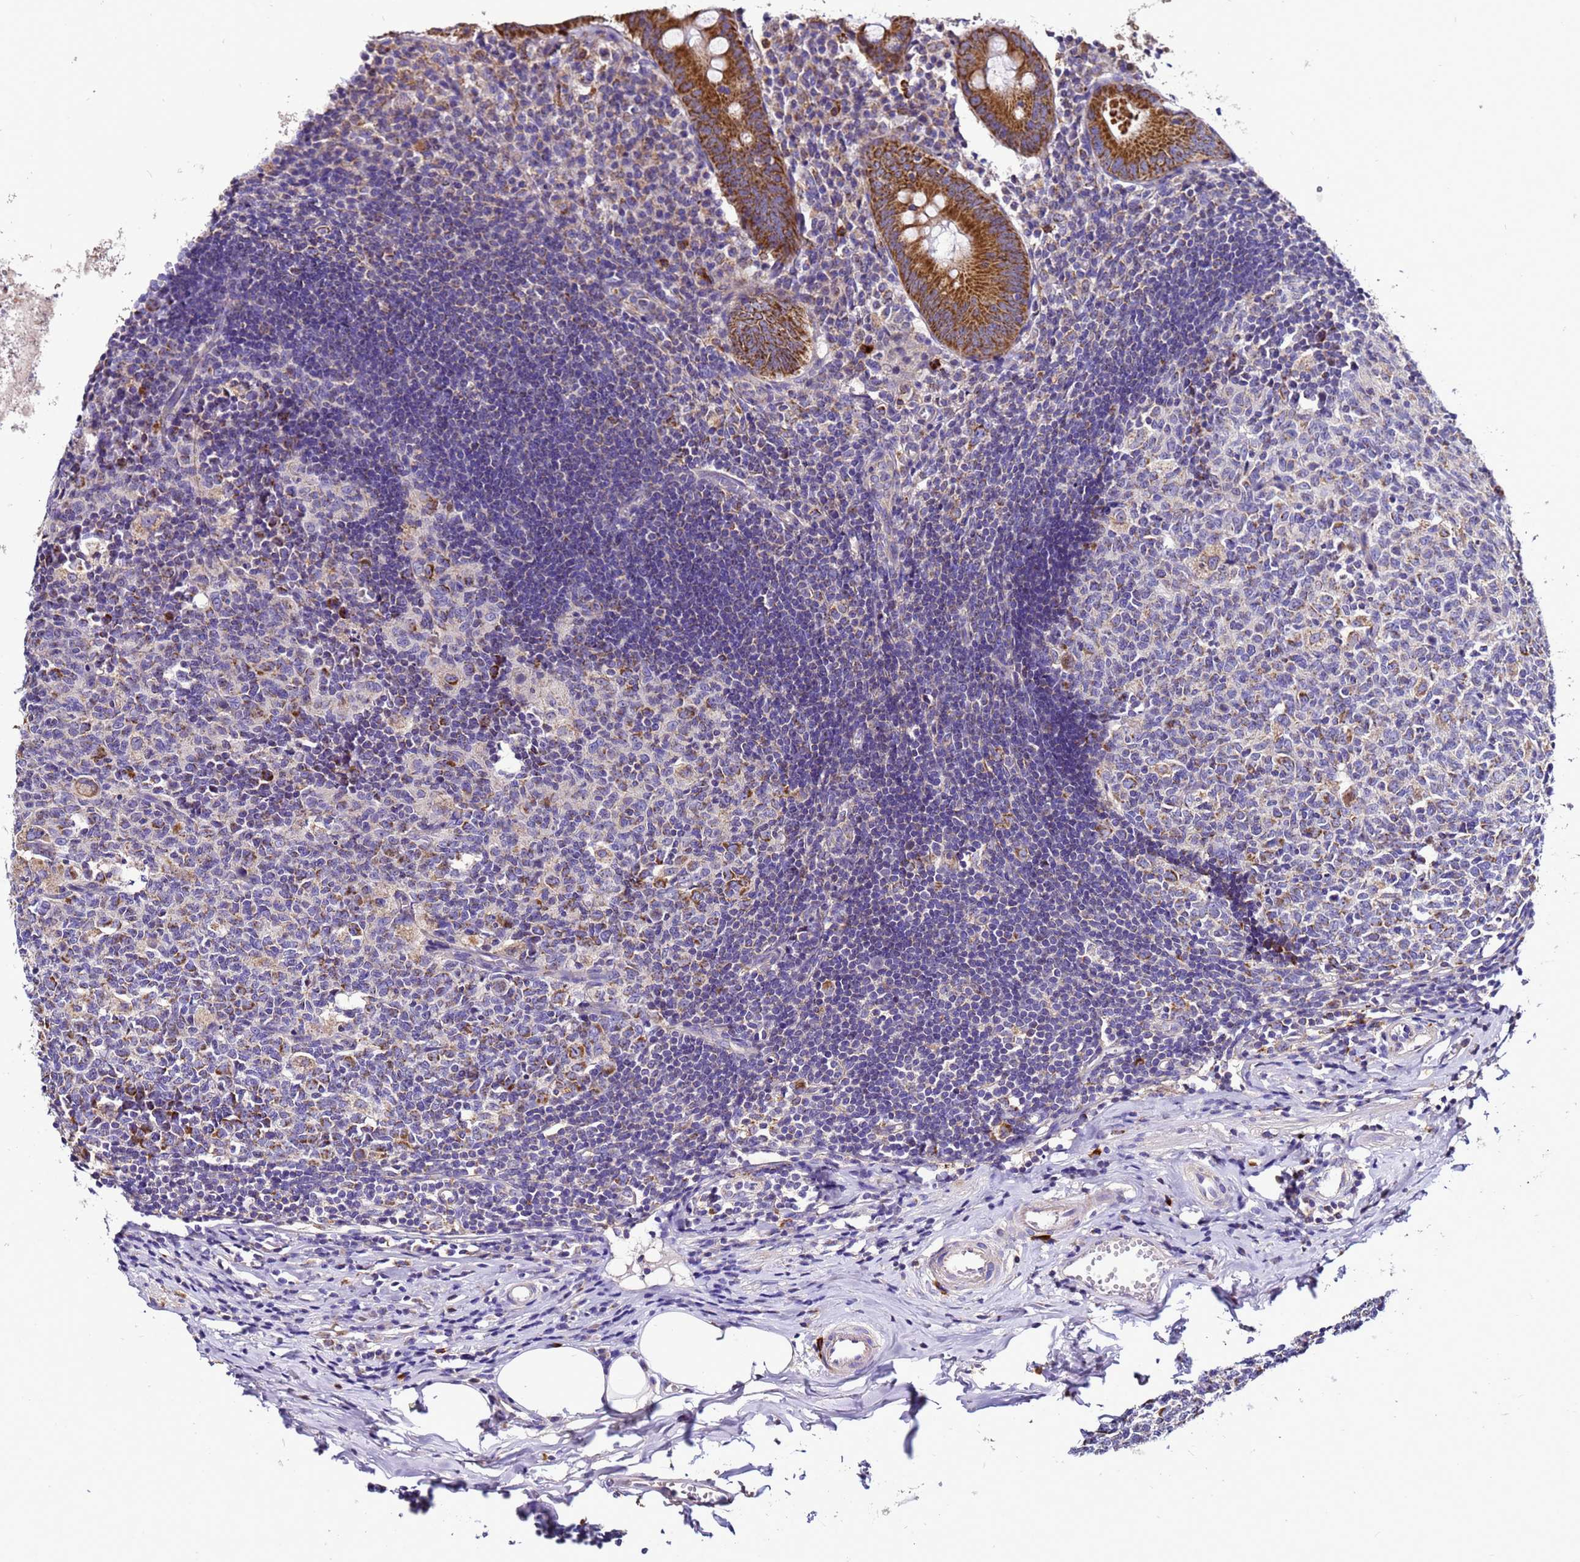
{"staining": {"intensity": "strong", "quantity": ">75%", "location": "cytoplasmic/membranous"}, "tissue": "appendix", "cell_type": "Glandular cells", "image_type": "normal", "snomed": [{"axis": "morphology", "description": "Normal tissue, NOS"}, {"axis": "topography", "description": "Appendix"}], "caption": "Protein expression by IHC exhibits strong cytoplasmic/membranous expression in approximately >75% of glandular cells in unremarkable appendix. (Stains: DAB (3,3'-diaminobenzidine) in brown, nuclei in blue, Microscopy: brightfield microscopy at high magnification).", "gene": "HIGD2A", "patient": {"sex": "female", "age": 54}}